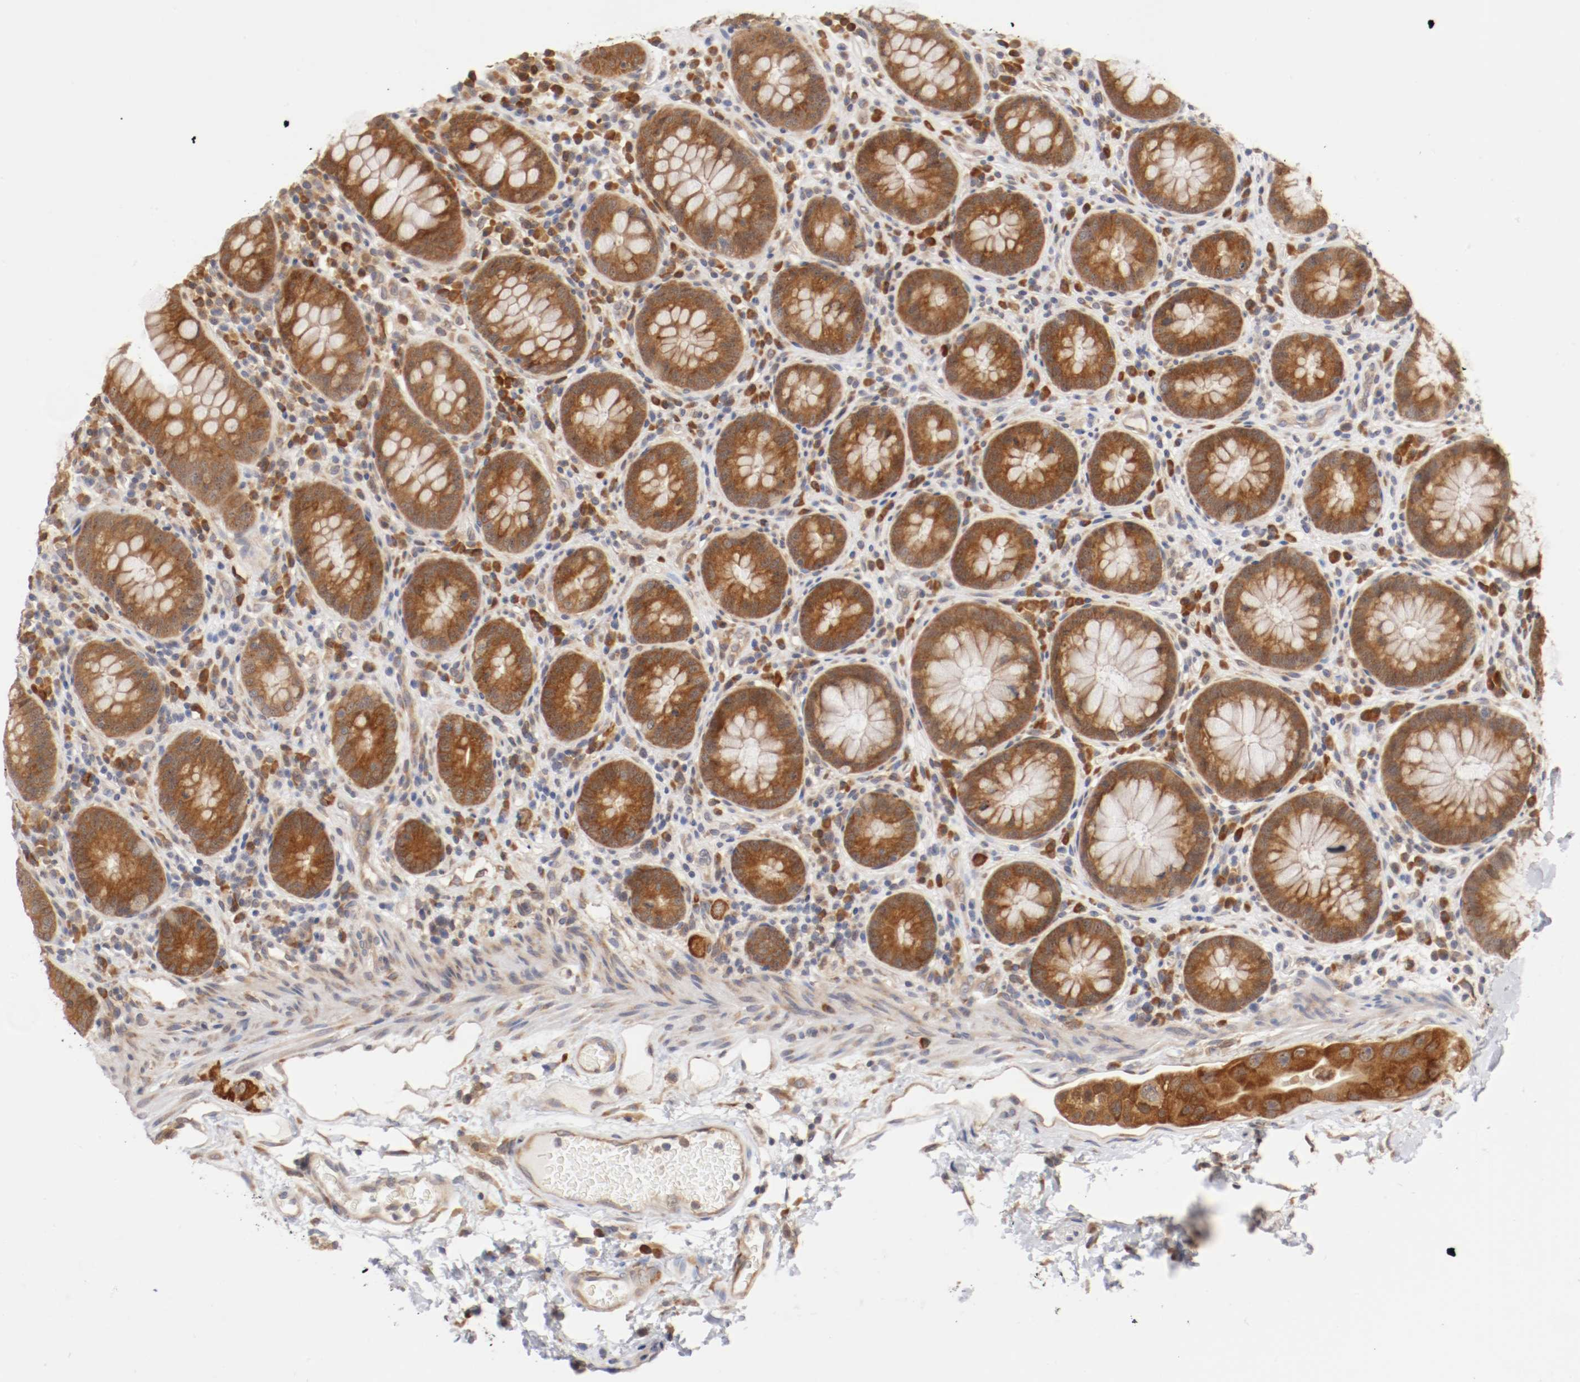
{"staining": {"intensity": "moderate", "quantity": ">75%", "location": "cytoplasmic/membranous"}, "tissue": "colon", "cell_type": "Endothelial cells", "image_type": "normal", "snomed": [{"axis": "morphology", "description": "Normal tissue, NOS"}, {"axis": "topography", "description": "Colon"}], "caption": "Colon stained with a brown dye displays moderate cytoplasmic/membranous positive expression in approximately >75% of endothelial cells.", "gene": "FKBP3", "patient": {"sex": "female", "age": 46}}